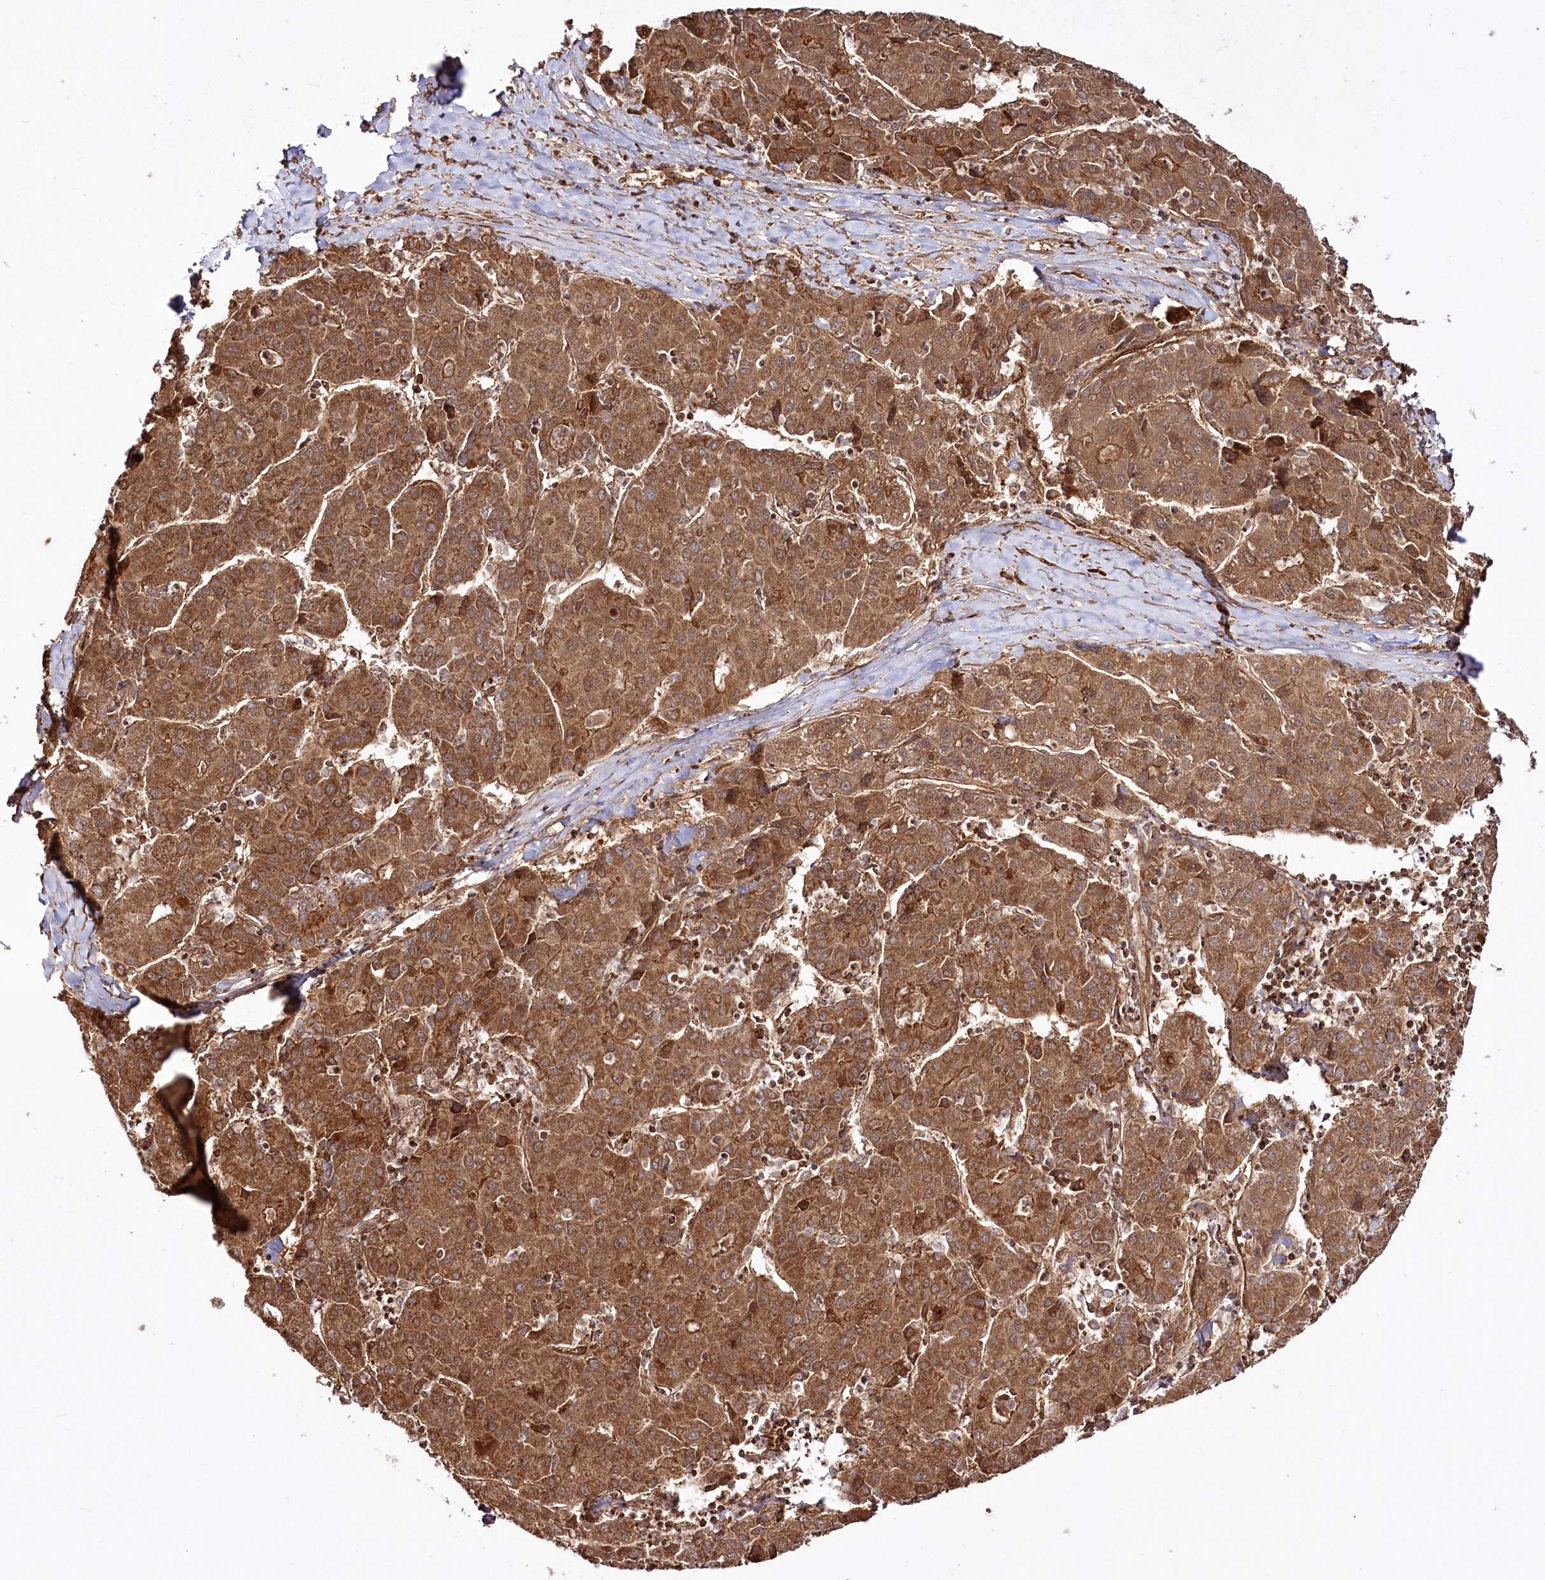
{"staining": {"intensity": "moderate", "quantity": ">75%", "location": "cytoplasmic/membranous"}, "tissue": "liver cancer", "cell_type": "Tumor cells", "image_type": "cancer", "snomed": [{"axis": "morphology", "description": "Carcinoma, Hepatocellular, NOS"}, {"axis": "topography", "description": "Liver"}], "caption": "Liver cancer (hepatocellular carcinoma) was stained to show a protein in brown. There is medium levels of moderate cytoplasmic/membranous staining in about >75% of tumor cells.", "gene": "REXO2", "patient": {"sex": "male", "age": 65}}